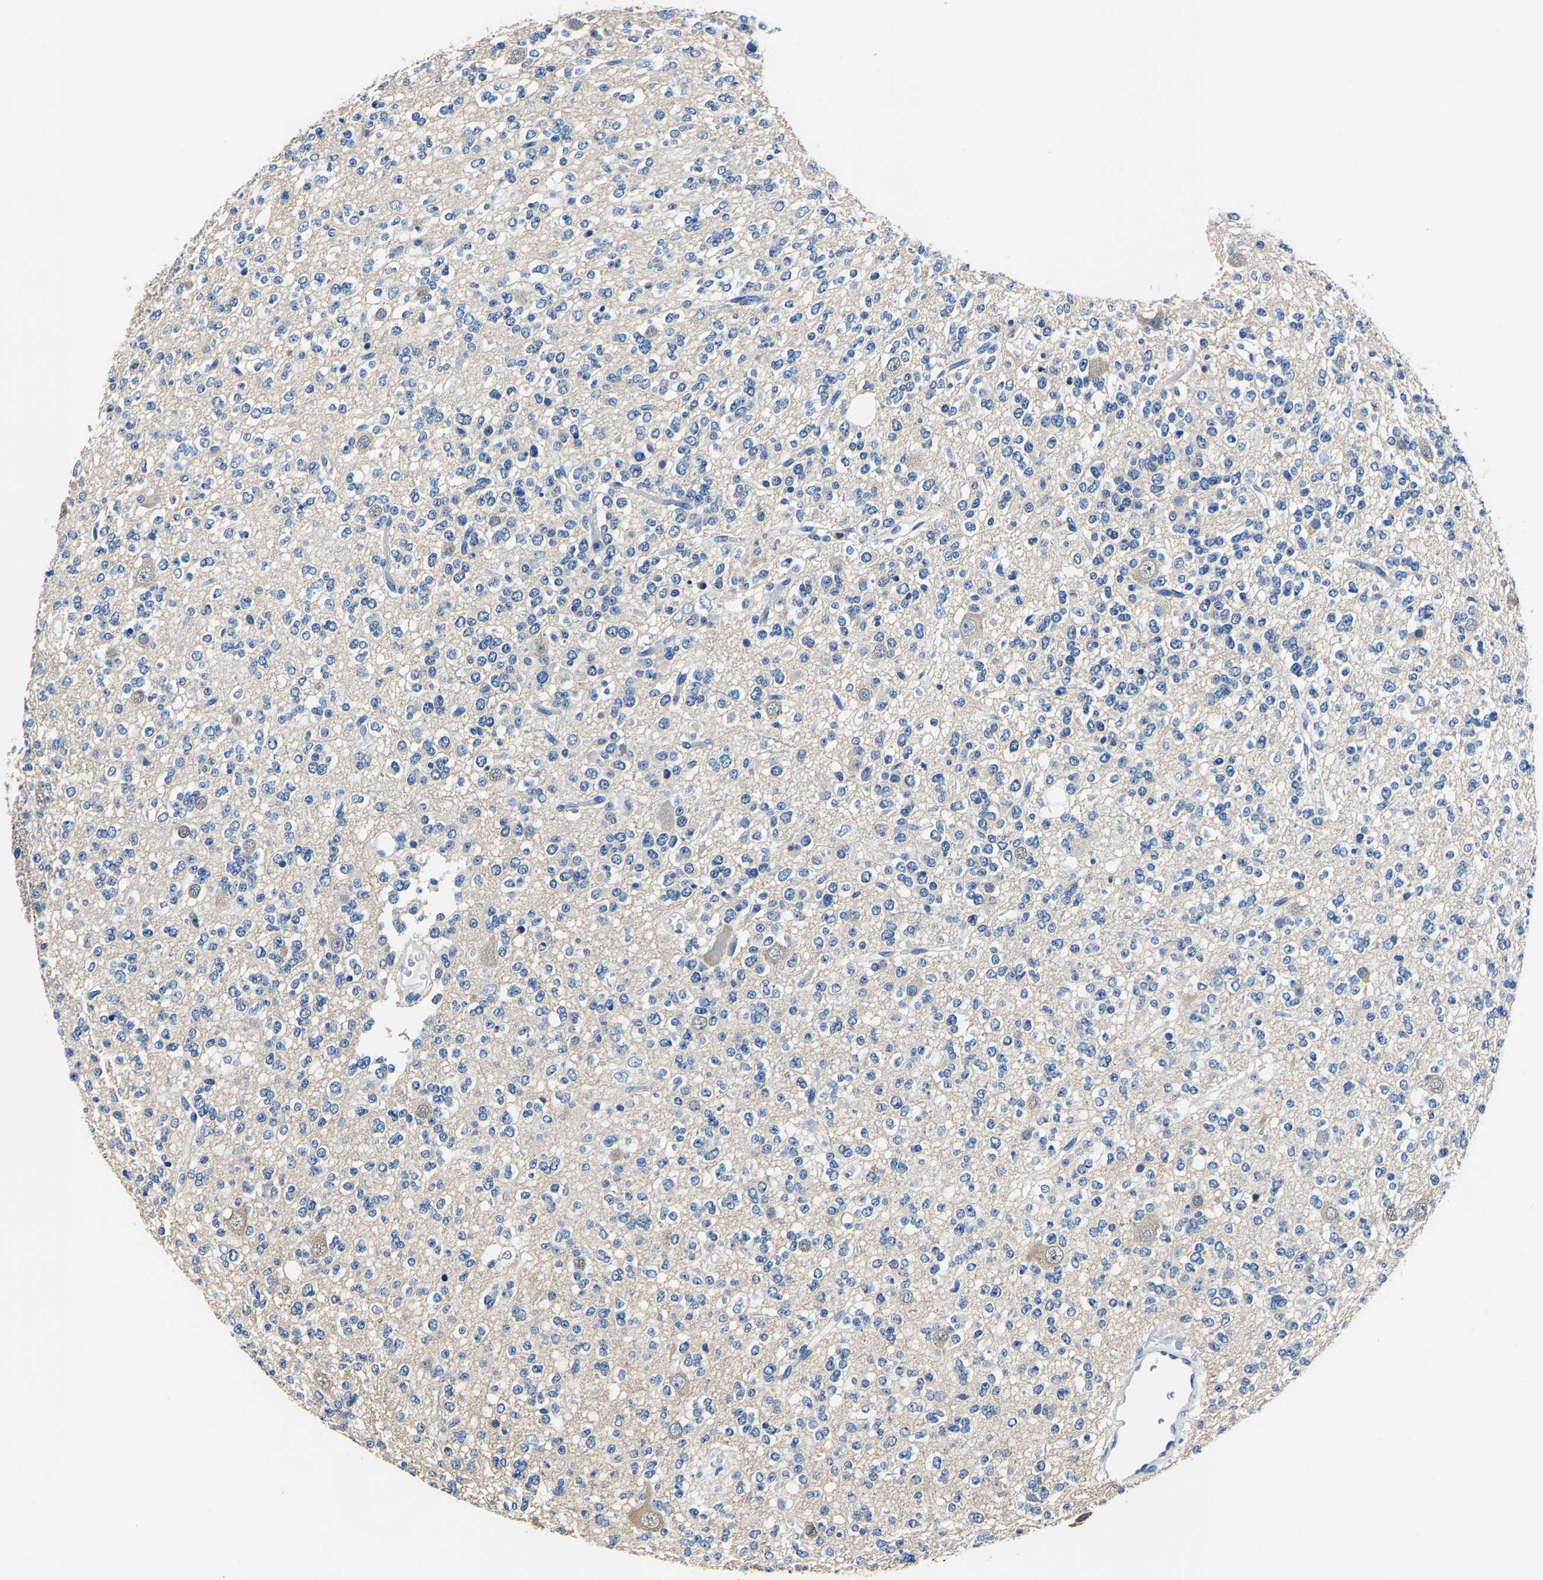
{"staining": {"intensity": "negative", "quantity": "none", "location": "none"}, "tissue": "glioma", "cell_type": "Tumor cells", "image_type": "cancer", "snomed": [{"axis": "morphology", "description": "Glioma, malignant, Low grade"}, {"axis": "topography", "description": "Brain"}], "caption": "DAB (3,3'-diaminobenzidine) immunohistochemical staining of glioma shows no significant expression in tumor cells.", "gene": "ALDOB", "patient": {"sex": "male", "age": 38}}